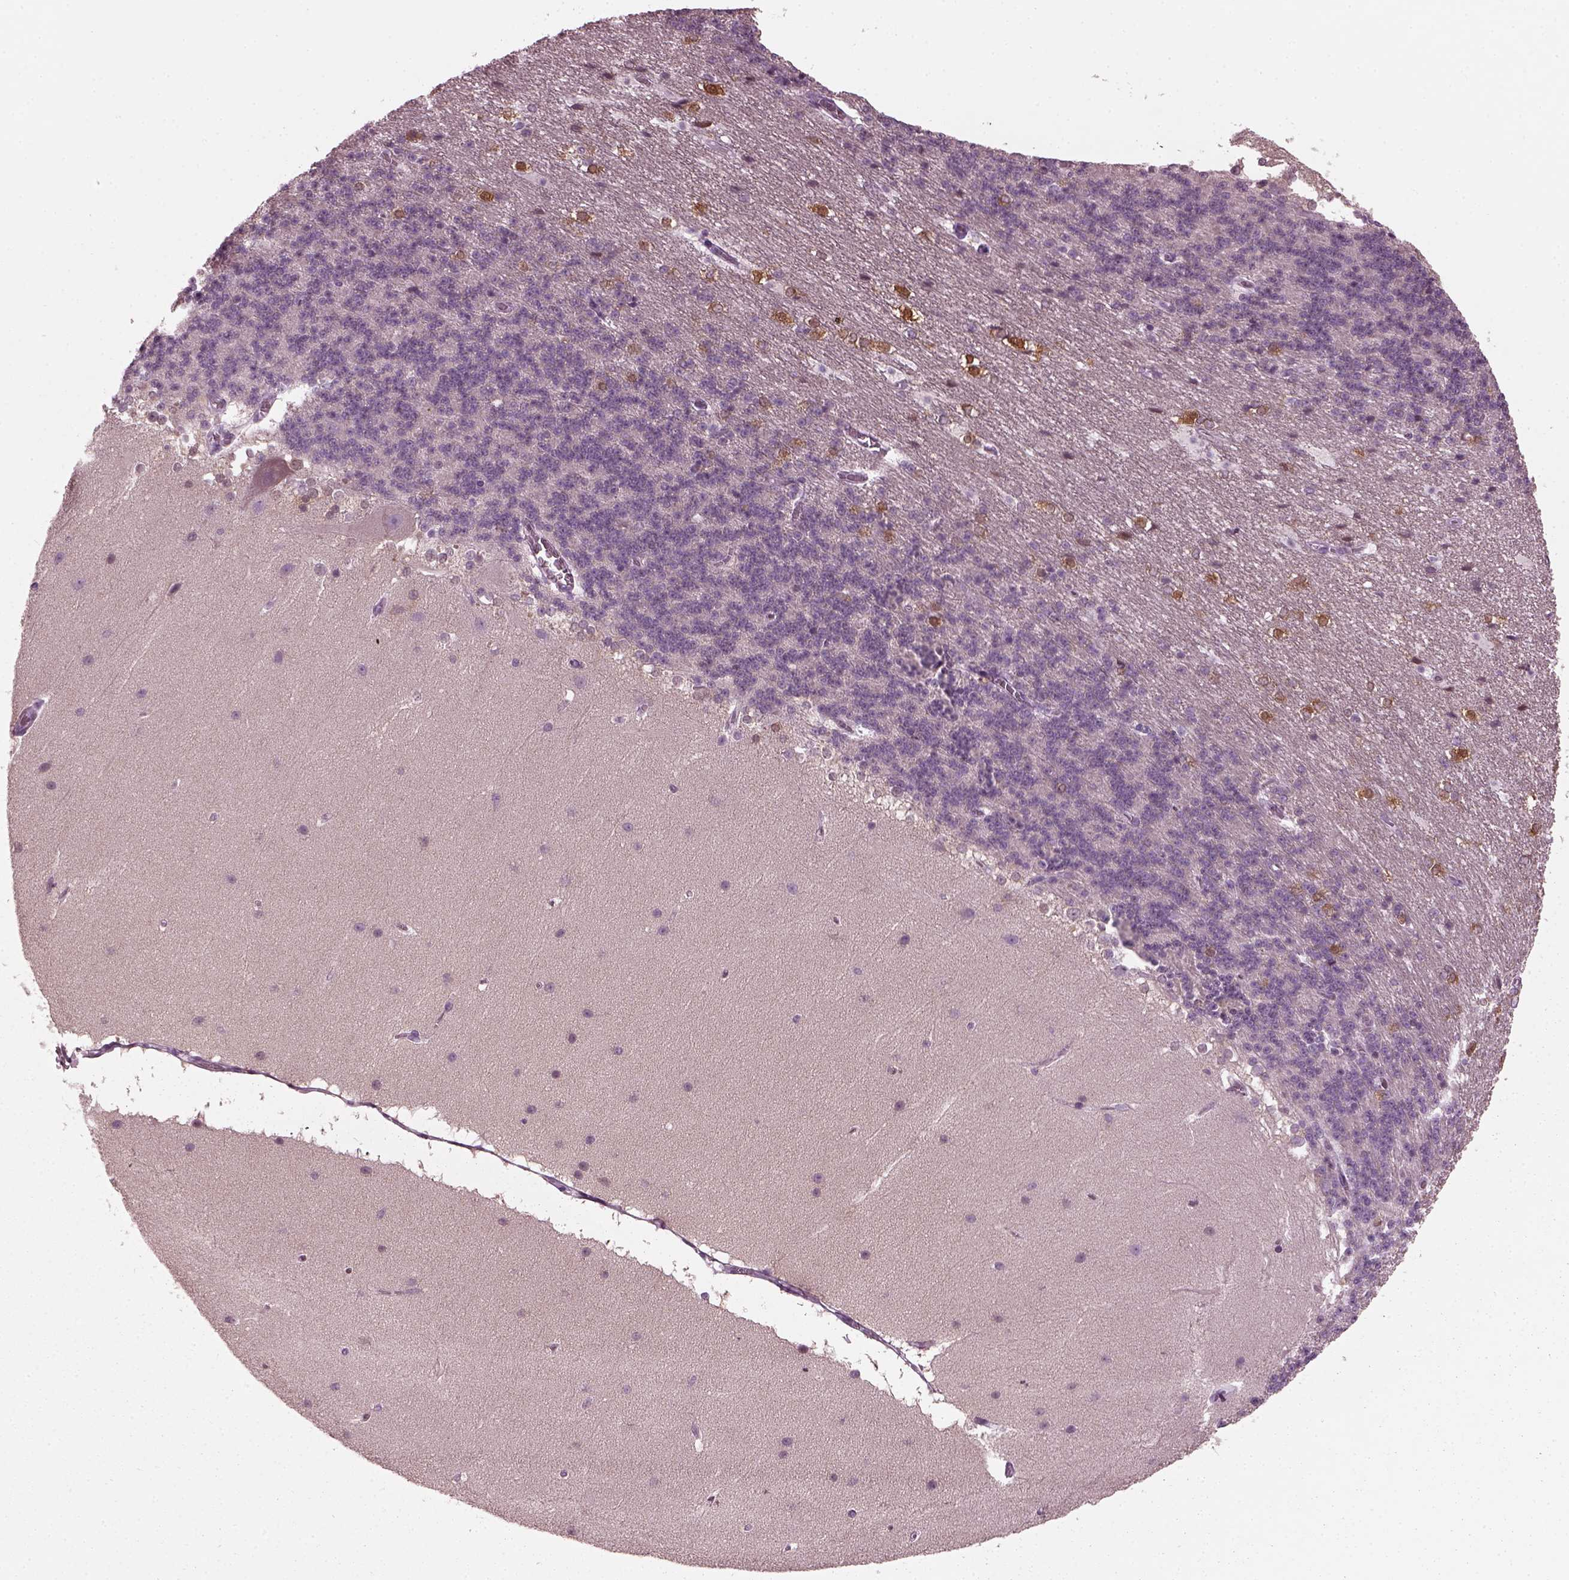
{"staining": {"intensity": "negative", "quantity": "none", "location": "none"}, "tissue": "cerebellum", "cell_type": "Cells in granular layer", "image_type": "normal", "snomed": [{"axis": "morphology", "description": "Normal tissue, NOS"}, {"axis": "topography", "description": "Cerebellum"}], "caption": "A high-resolution image shows immunohistochemistry (IHC) staining of benign cerebellum, which displays no significant positivity in cells in granular layer. (DAB (3,3'-diaminobenzidine) immunohistochemistry (IHC) visualized using brightfield microscopy, high magnification).", "gene": "DPYSL5", "patient": {"sex": "female", "age": 19}}